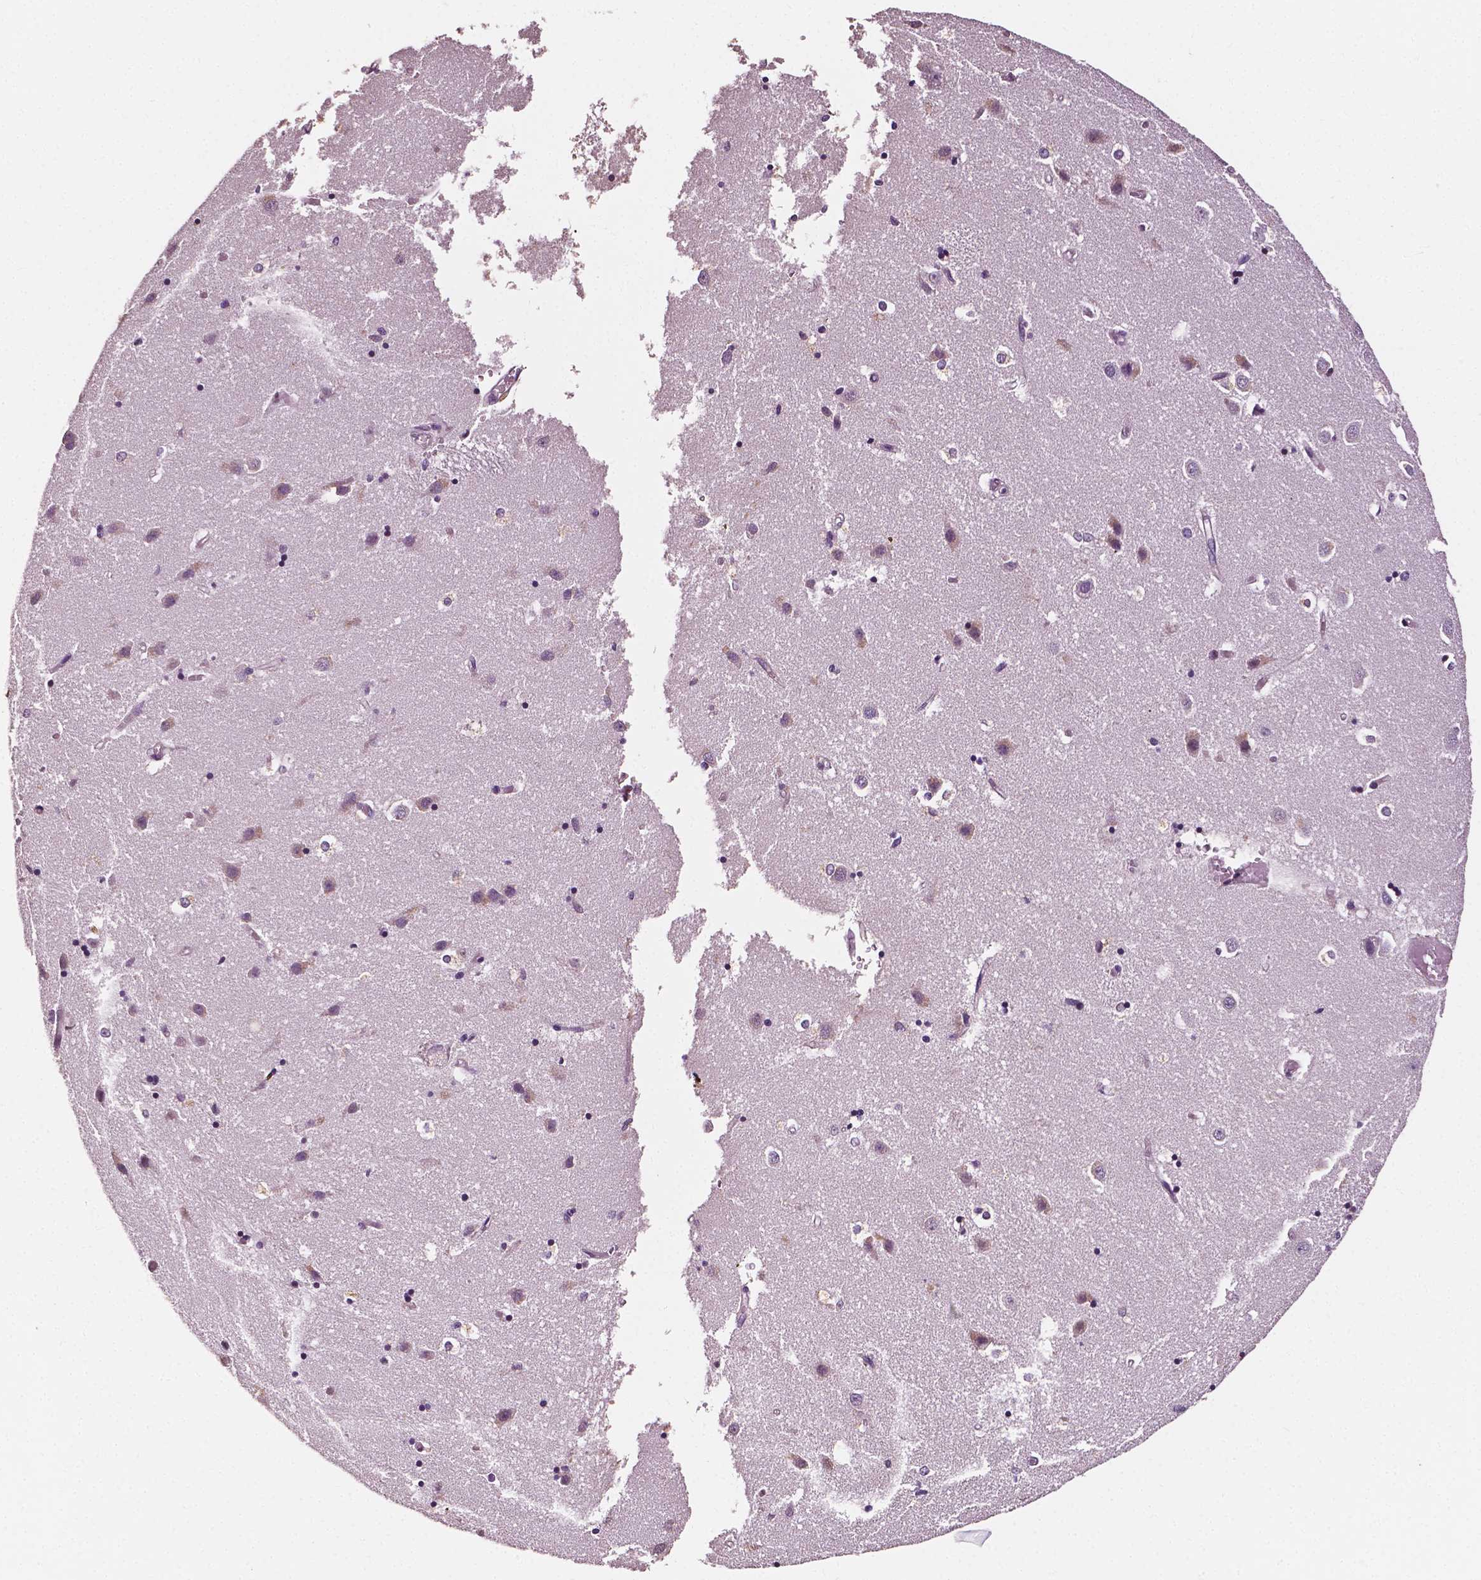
{"staining": {"intensity": "negative", "quantity": "none", "location": "none"}, "tissue": "caudate", "cell_type": "Glial cells", "image_type": "normal", "snomed": [{"axis": "morphology", "description": "Normal tissue, NOS"}, {"axis": "topography", "description": "Lateral ventricle wall"}], "caption": "This is an immunohistochemistry photomicrograph of benign caudate. There is no staining in glial cells.", "gene": "FBLN1", "patient": {"sex": "male", "age": 54}}